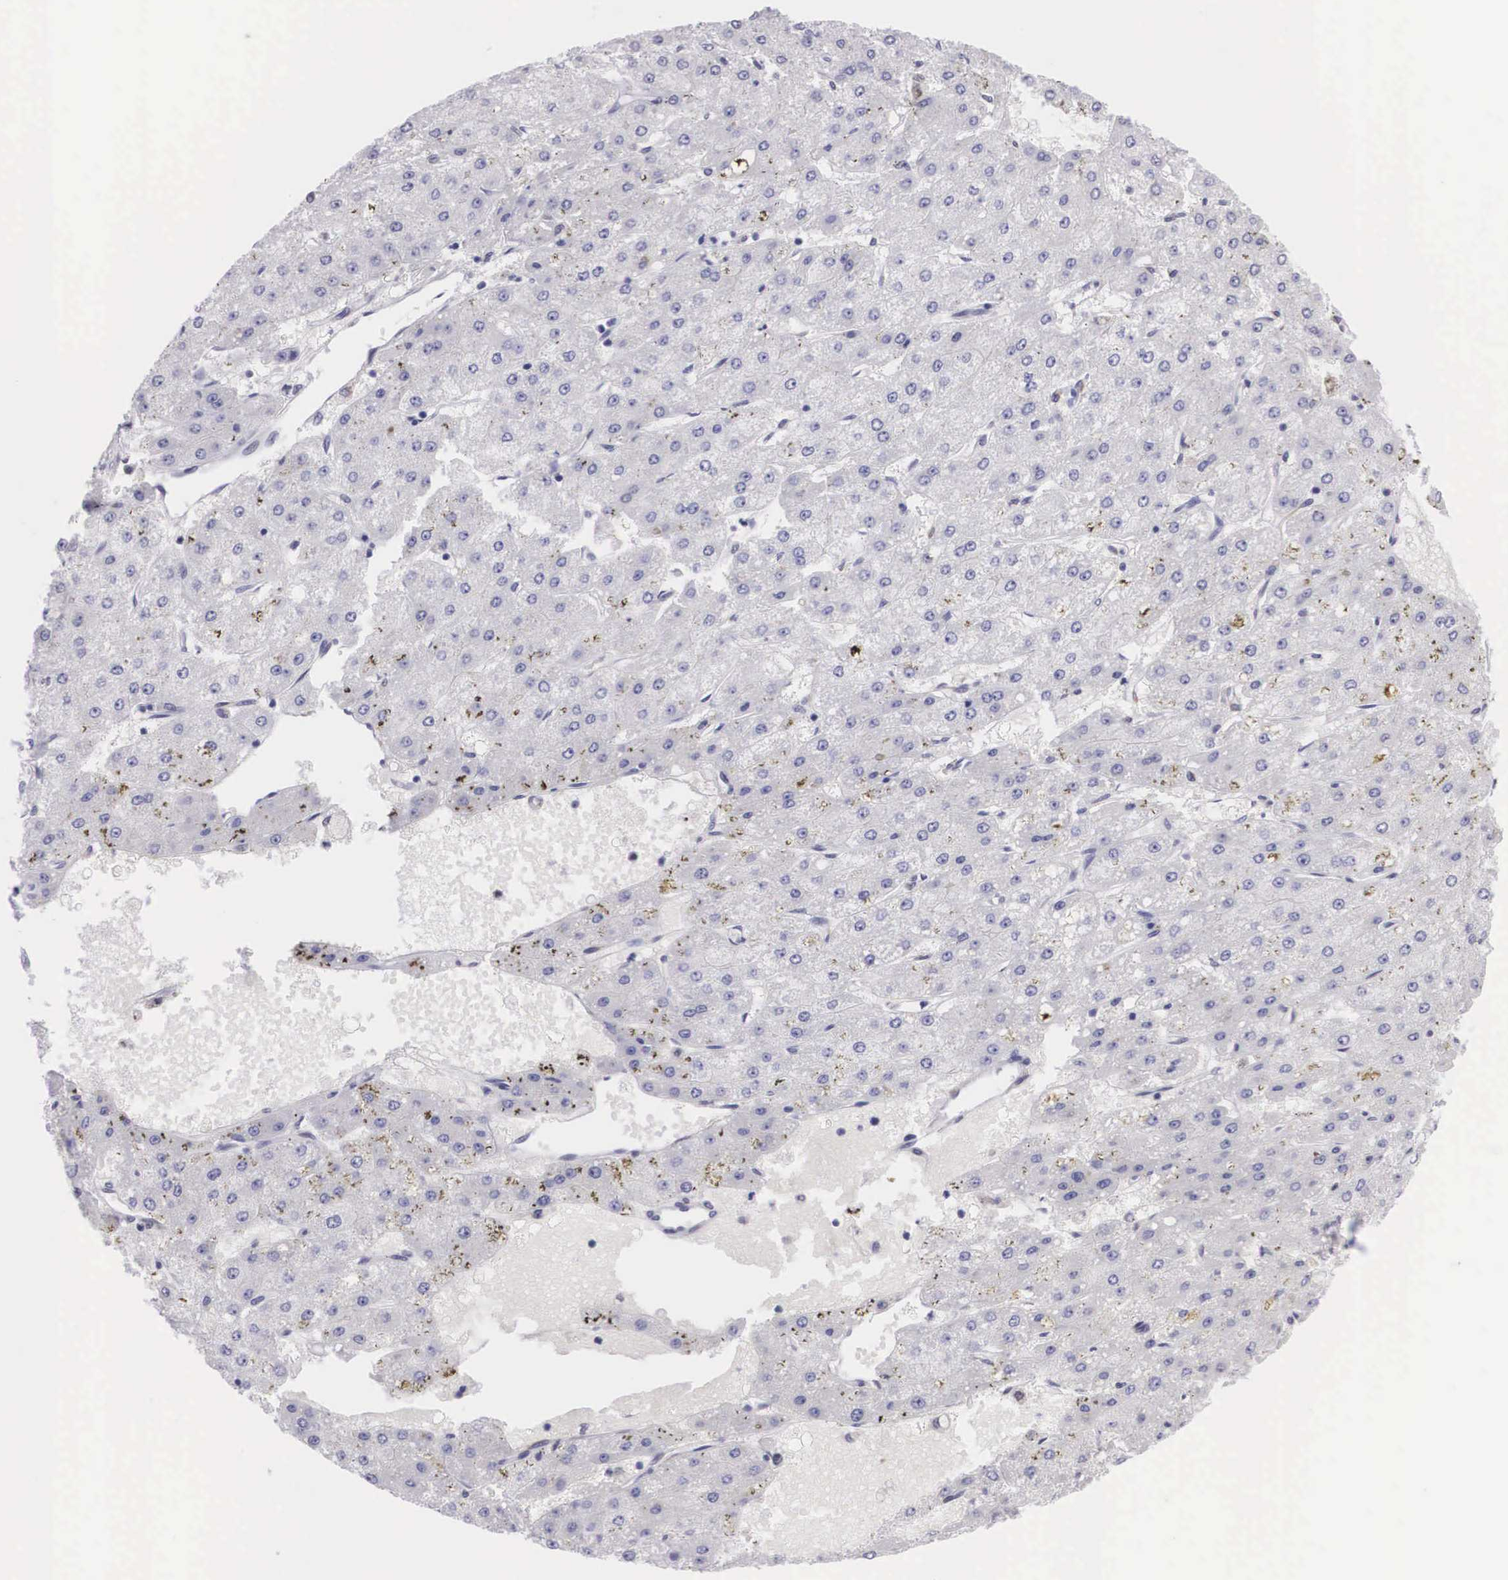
{"staining": {"intensity": "negative", "quantity": "none", "location": "none"}, "tissue": "liver cancer", "cell_type": "Tumor cells", "image_type": "cancer", "snomed": [{"axis": "morphology", "description": "Carcinoma, Hepatocellular, NOS"}, {"axis": "topography", "description": "Liver"}], "caption": "This is an immunohistochemistry (IHC) micrograph of liver cancer (hepatocellular carcinoma). There is no expression in tumor cells.", "gene": "ETV6", "patient": {"sex": "female", "age": 52}}